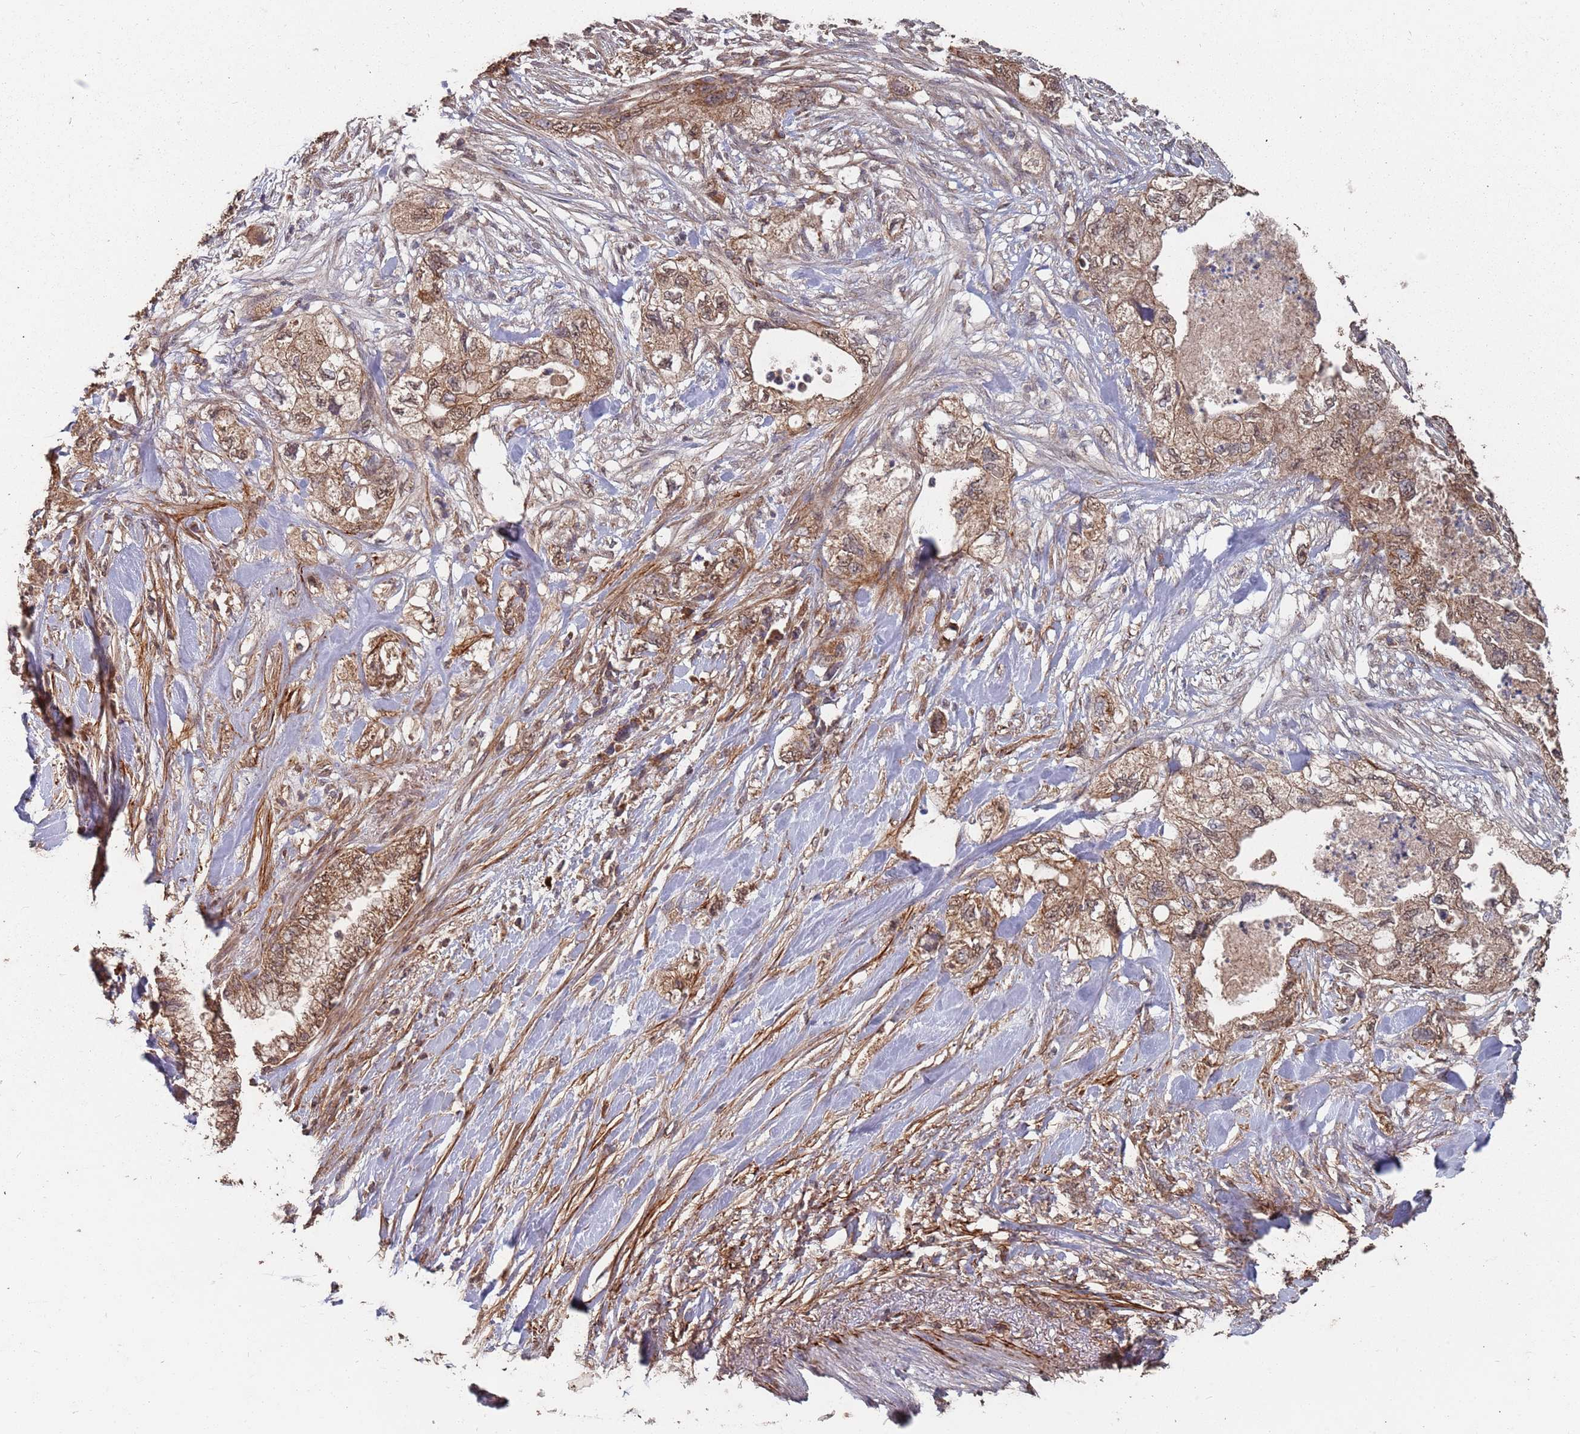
{"staining": {"intensity": "moderate", "quantity": ">75%", "location": "cytoplasmic/membranous"}, "tissue": "pancreatic cancer", "cell_type": "Tumor cells", "image_type": "cancer", "snomed": [{"axis": "morphology", "description": "Adenocarcinoma, NOS"}, {"axis": "topography", "description": "Pancreas"}], "caption": "A high-resolution image shows immunohistochemistry (IHC) staining of pancreatic adenocarcinoma, which demonstrates moderate cytoplasmic/membranous staining in approximately >75% of tumor cells. (brown staining indicates protein expression, while blue staining denotes nuclei).", "gene": "PRORP", "patient": {"sex": "female", "age": 73}}